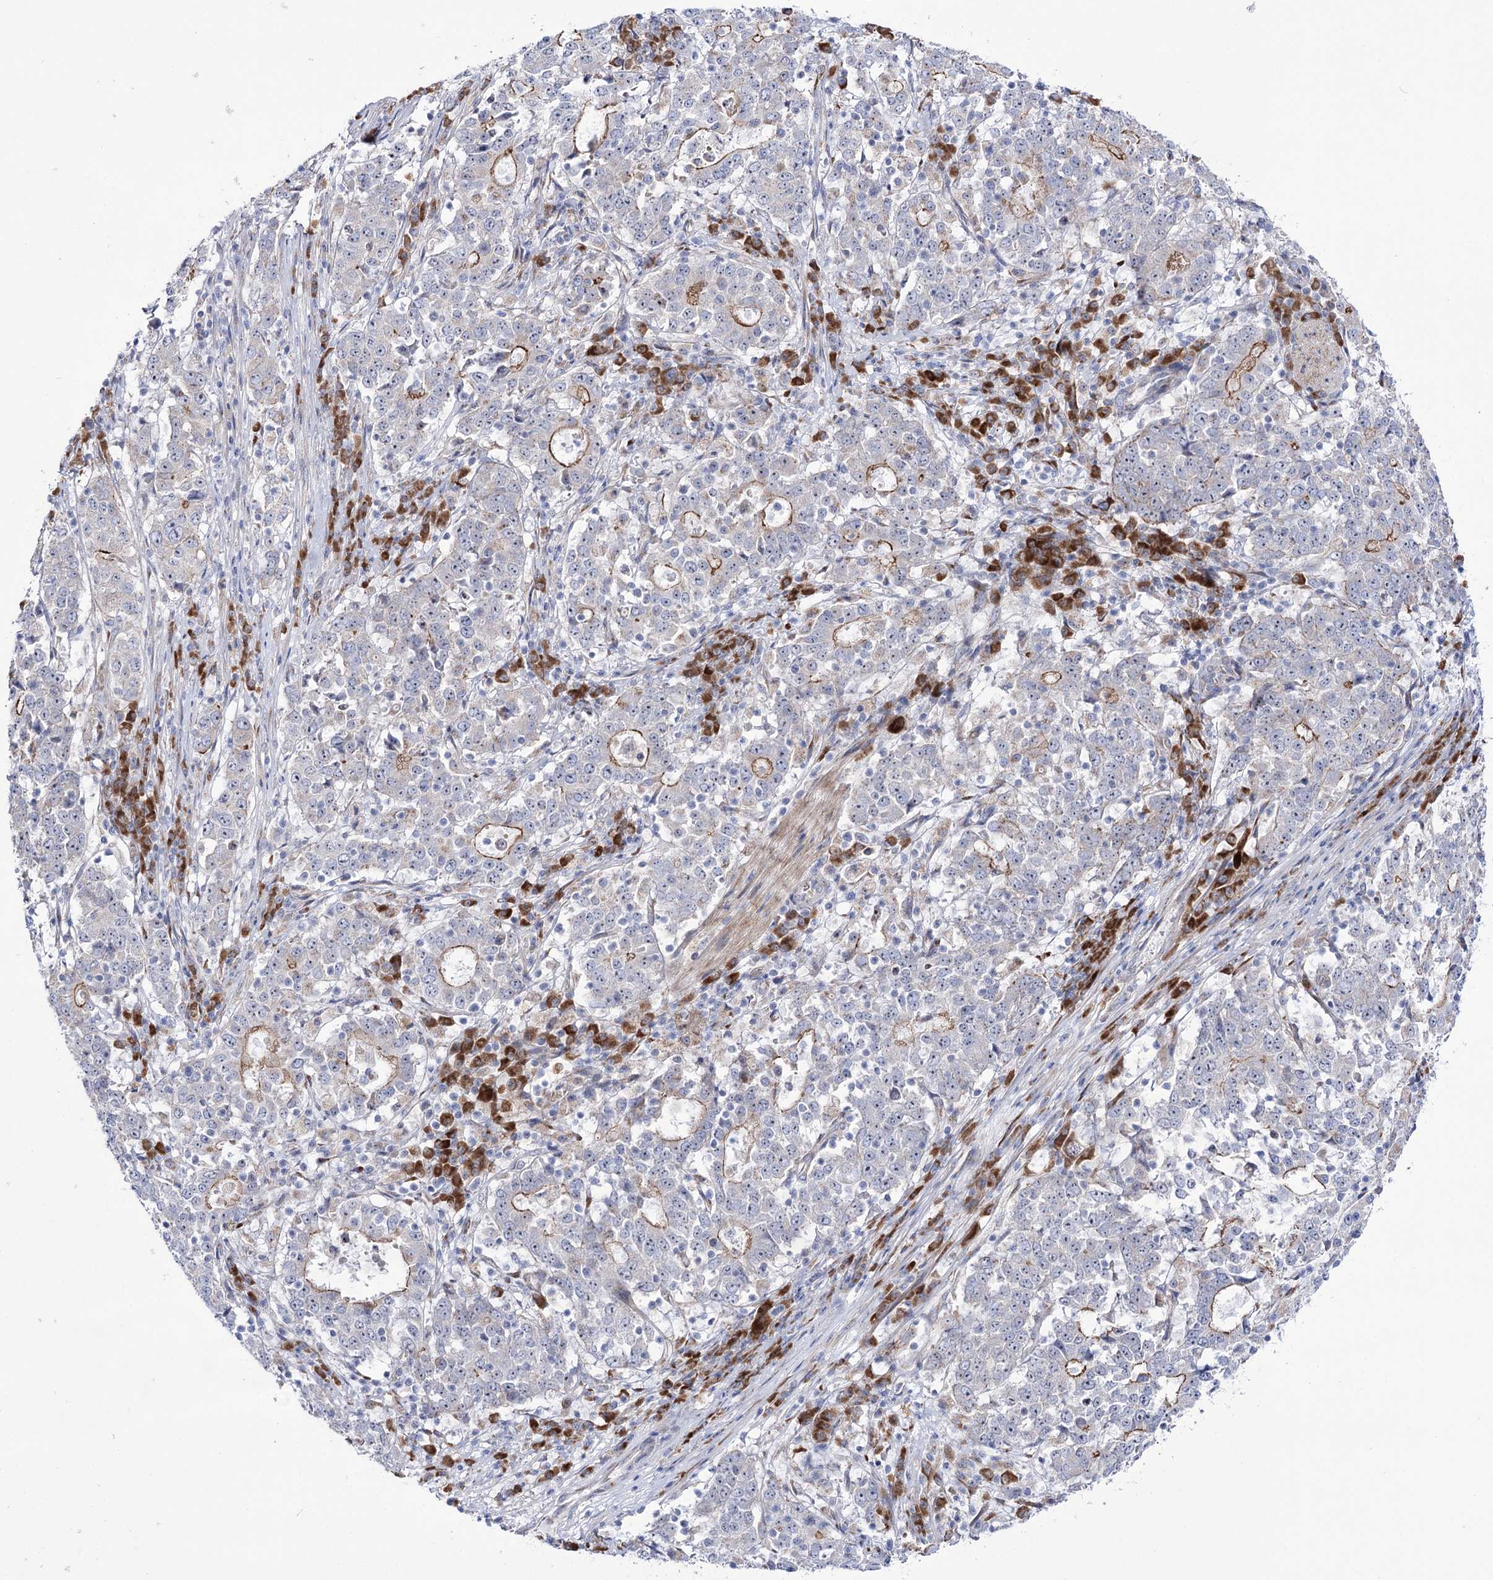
{"staining": {"intensity": "moderate", "quantity": "<25%", "location": "cytoplasmic/membranous"}, "tissue": "stomach cancer", "cell_type": "Tumor cells", "image_type": "cancer", "snomed": [{"axis": "morphology", "description": "Adenocarcinoma, NOS"}, {"axis": "topography", "description": "Stomach"}], "caption": "IHC (DAB) staining of stomach cancer (adenocarcinoma) displays moderate cytoplasmic/membranous protein expression in about <25% of tumor cells.", "gene": "METTL5", "patient": {"sex": "male", "age": 59}}